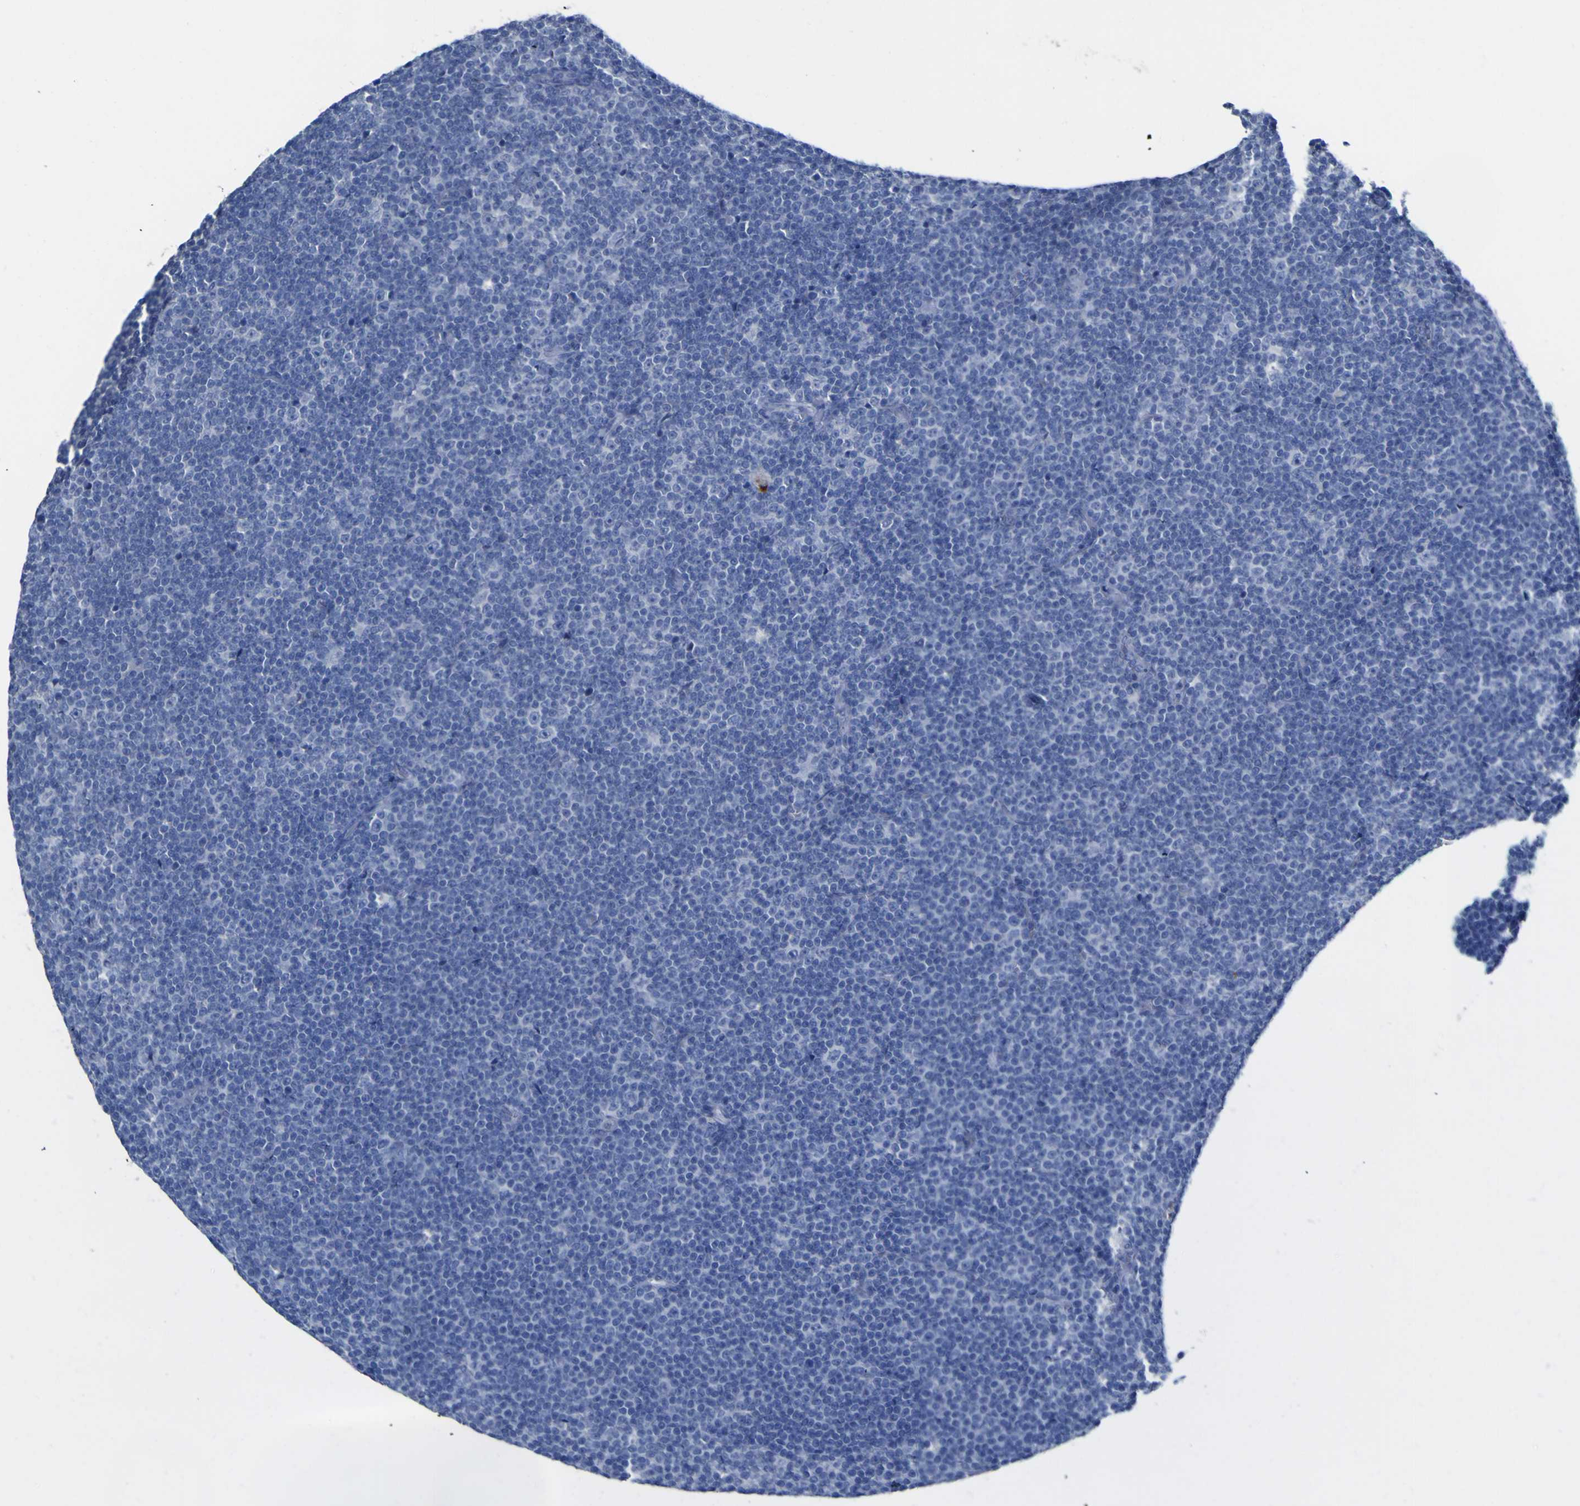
{"staining": {"intensity": "negative", "quantity": "none", "location": "none"}, "tissue": "lymphoma", "cell_type": "Tumor cells", "image_type": "cancer", "snomed": [{"axis": "morphology", "description": "Malignant lymphoma, non-Hodgkin's type, Low grade"}, {"axis": "topography", "description": "Lymph node"}], "caption": "This is an immunohistochemistry (IHC) photomicrograph of human malignant lymphoma, non-Hodgkin's type (low-grade). There is no expression in tumor cells.", "gene": "GCM1", "patient": {"sex": "female", "age": 67}}